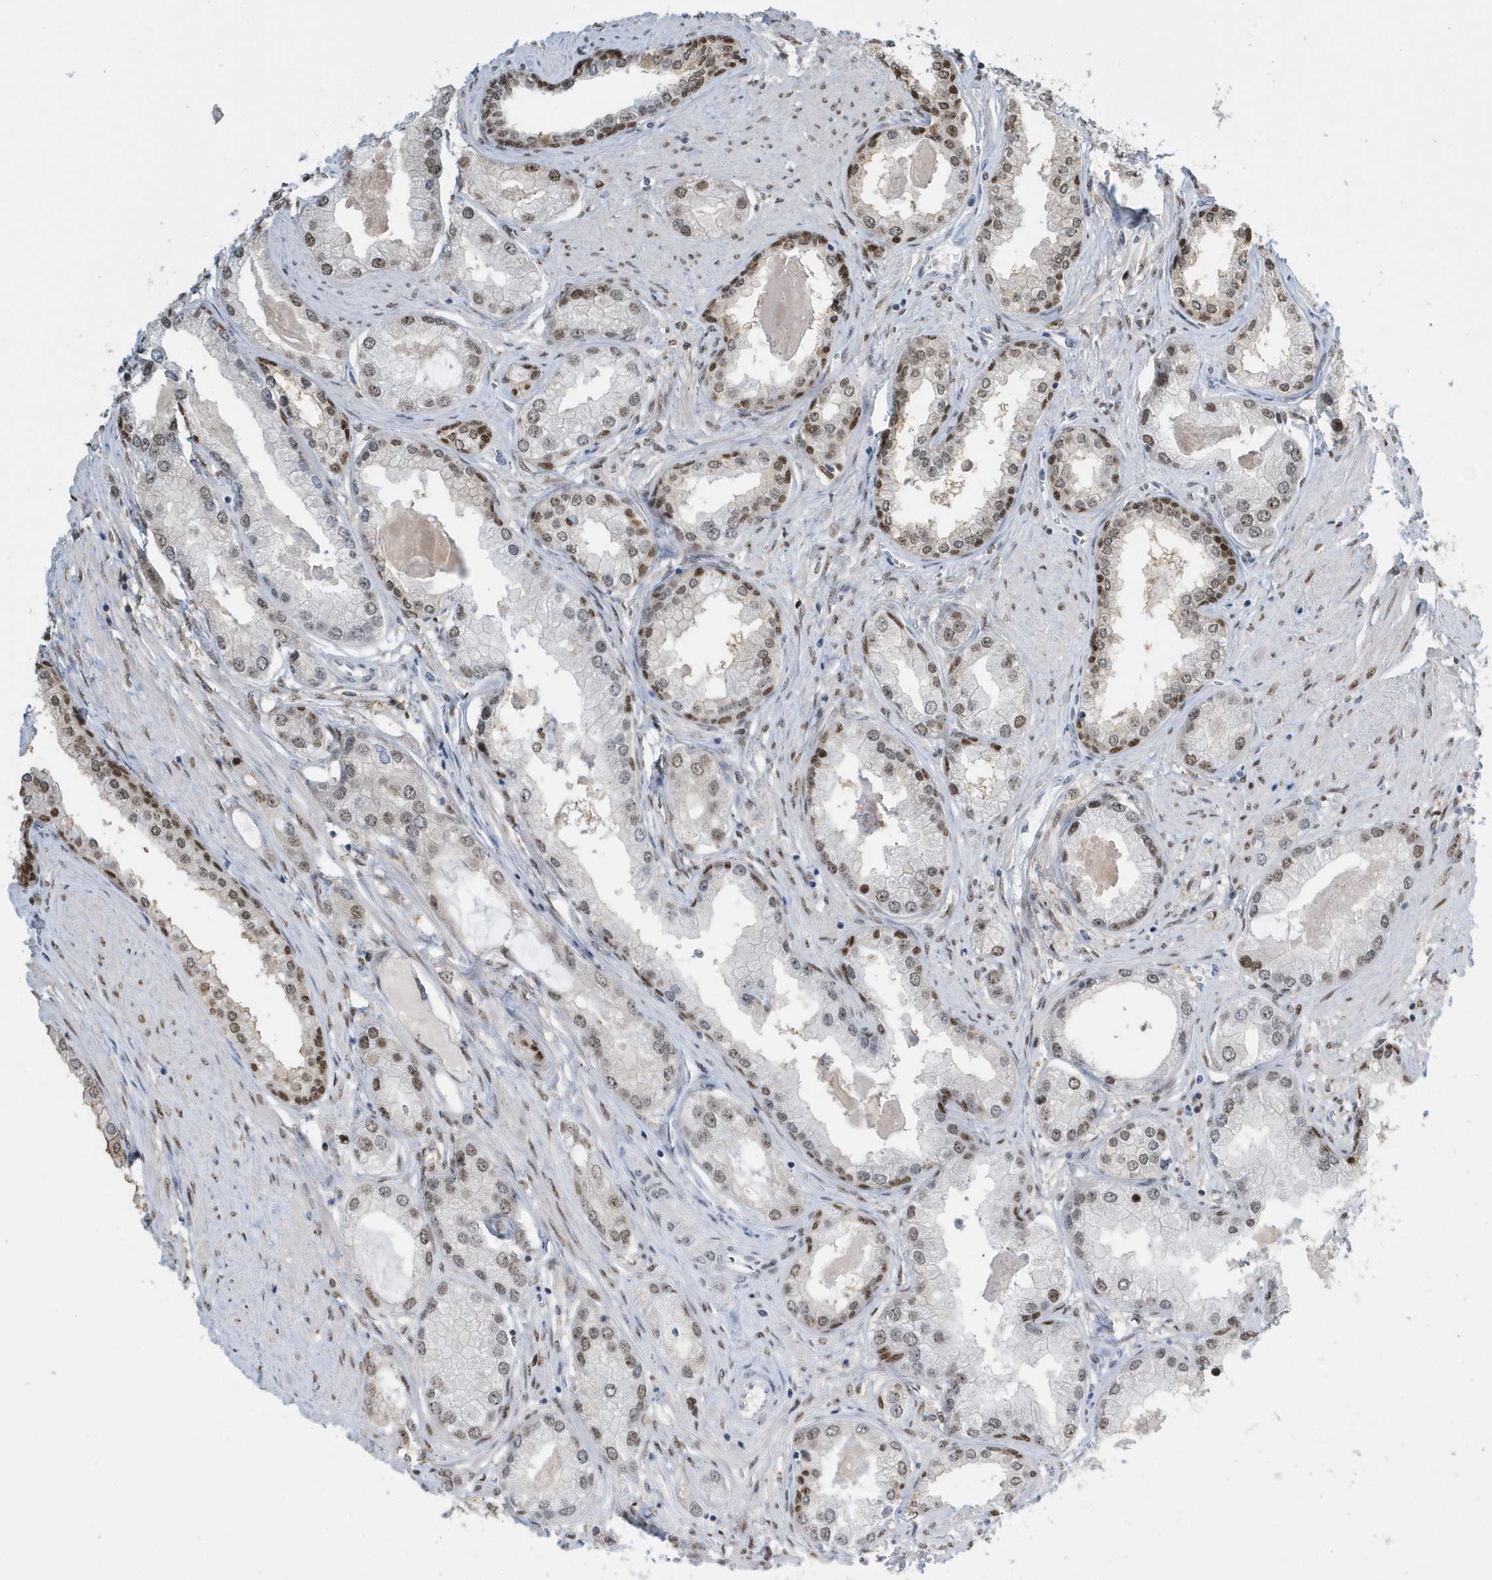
{"staining": {"intensity": "moderate", "quantity": "<25%", "location": "nuclear"}, "tissue": "prostate cancer", "cell_type": "Tumor cells", "image_type": "cancer", "snomed": [{"axis": "morphology", "description": "Adenocarcinoma, Low grade"}, {"axis": "topography", "description": "Prostate"}], "caption": "Protein staining reveals moderate nuclear staining in approximately <25% of tumor cells in prostate adenocarcinoma (low-grade). Using DAB (3,3'-diaminobenzidine) (brown) and hematoxylin (blue) stains, captured at high magnification using brightfield microscopy.", "gene": "MACROH2A2", "patient": {"sex": "male", "age": 63}}